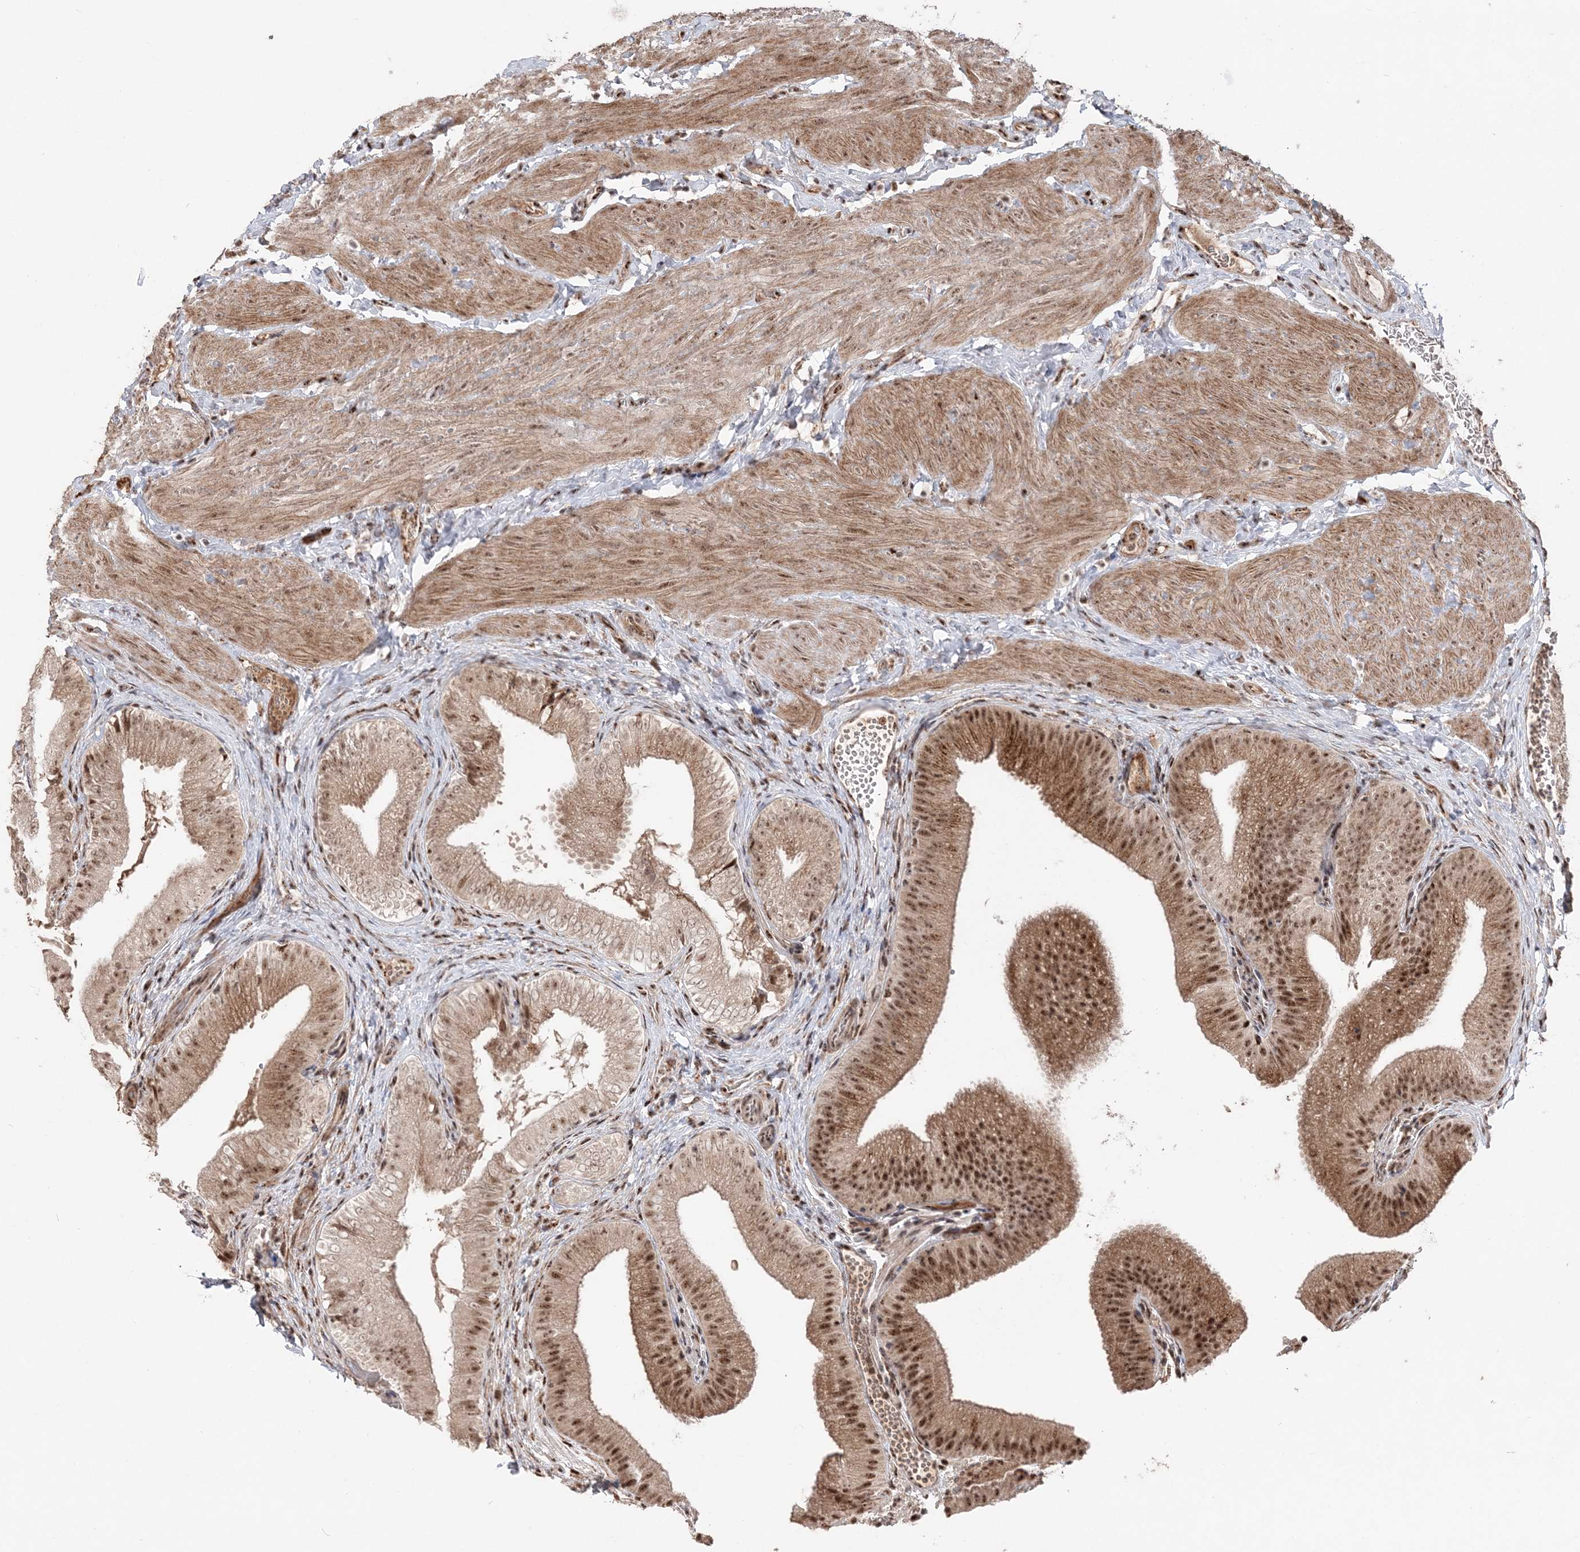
{"staining": {"intensity": "strong", "quantity": ">75%", "location": "cytoplasmic/membranous,nuclear"}, "tissue": "gallbladder", "cell_type": "Glandular cells", "image_type": "normal", "snomed": [{"axis": "morphology", "description": "Normal tissue, NOS"}, {"axis": "topography", "description": "Gallbladder"}], "caption": "The photomicrograph exhibits a brown stain indicating the presence of a protein in the cytoplasmic/membranous,nuclear of glandular cells in gallbladder. Using DAB (3,3'-diaminobenzidine) (brown) and hematoxylin (blue) stains, captured at high magnification using brightfield microscopy.", "gene": "RBM17", "patient": {"sex": "female", "age": 30}}